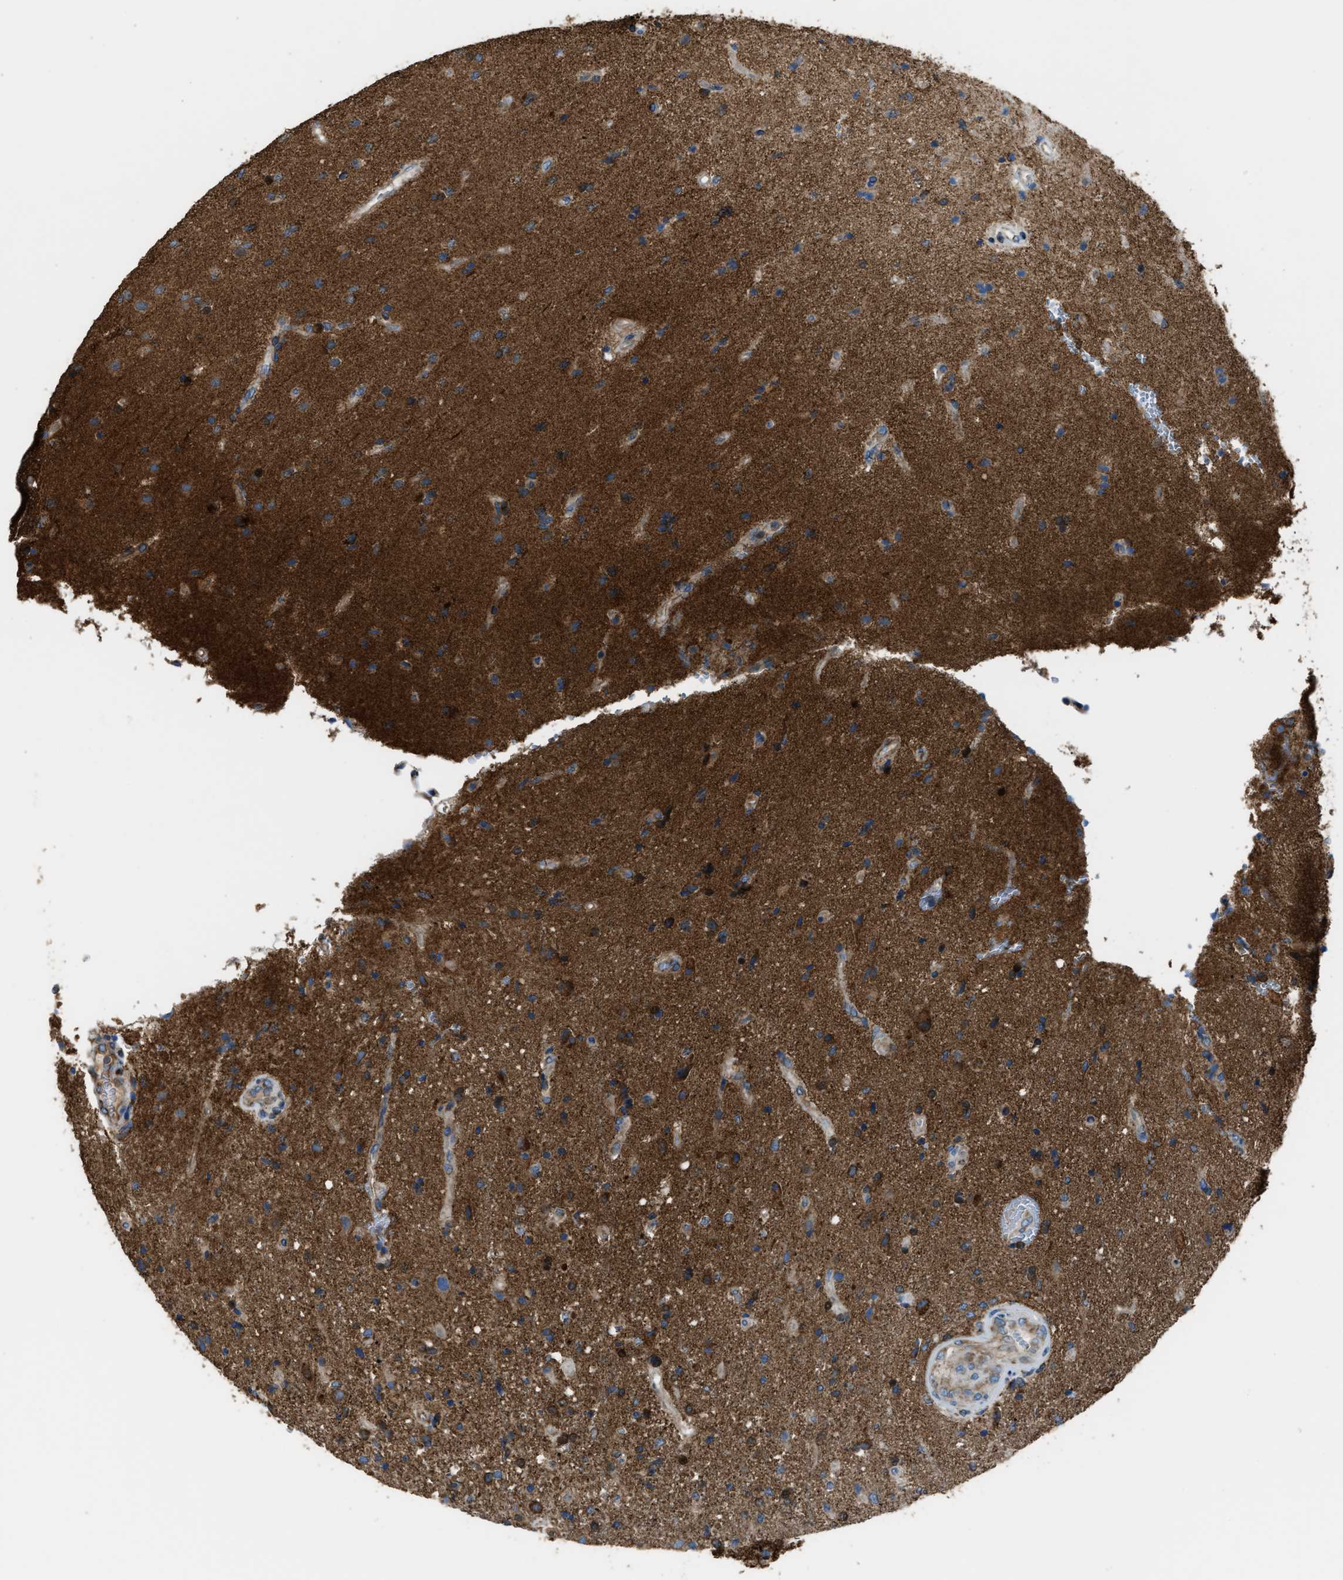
{"staining": {"intensity": "moderate", "quantity": ">75%", "location": "cytoplasmic/membranous"}, "tissue": "glioma", "cell_type": "Tumor cells", "image_type": "cancer", "snomed": [{"axis": "morphology", "description": "Glioma, malignant, High grade"}, {"axis": "topography", "description": "Brain"}], "caption": "Immunohistochemical staining of human glioma exhibits medium levels of moderate cytoplasmic/membranous protein expression in about >75% of tumor cells.", "gene": "SLC25A11", "patient": {"sex": "male", "age": 72}}